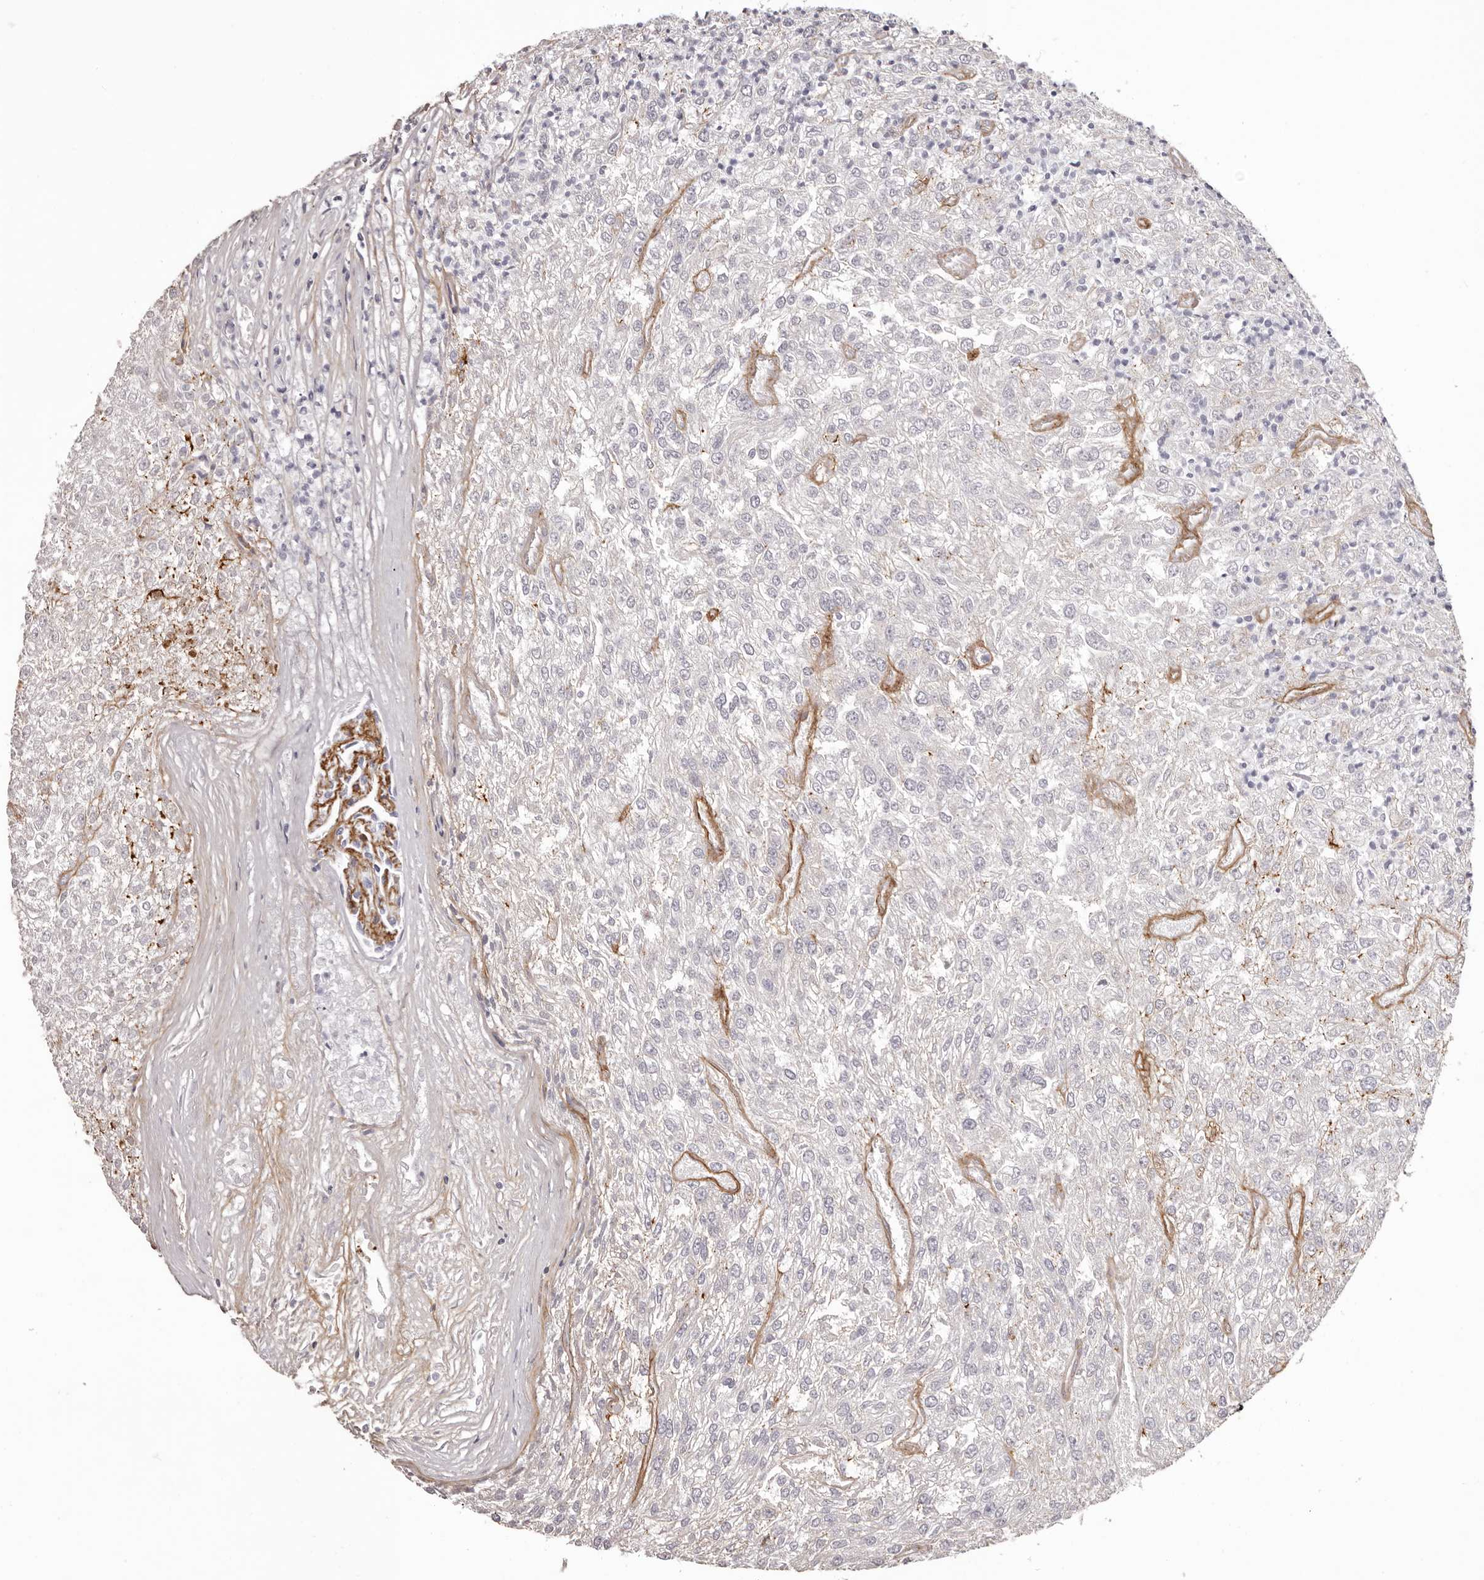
{"staining": {"intensity": "negative", "quantity": "none", "location": "none"}, "tissue": "renal cancer", "cell_type": "Tumor cells", "image_type": "cancer", "snomed": [{"axis": "morphology", "description": "Adenocarcinoma, NOS"}, {"axis": "topography", "description": "Kidney"}], "caption": "The micrograph reveals no staining of tumor cells in adenocarcinoma (renal). The staining was performed using DAB (3,3'-diaminobenzidine) to visualize the protein expression in brown, while the nuclei were stained in blue with hematoxylin (Magnification: 20x).", "gene": "COL6A1", "patient": {"sex": "female", "age": 54}}